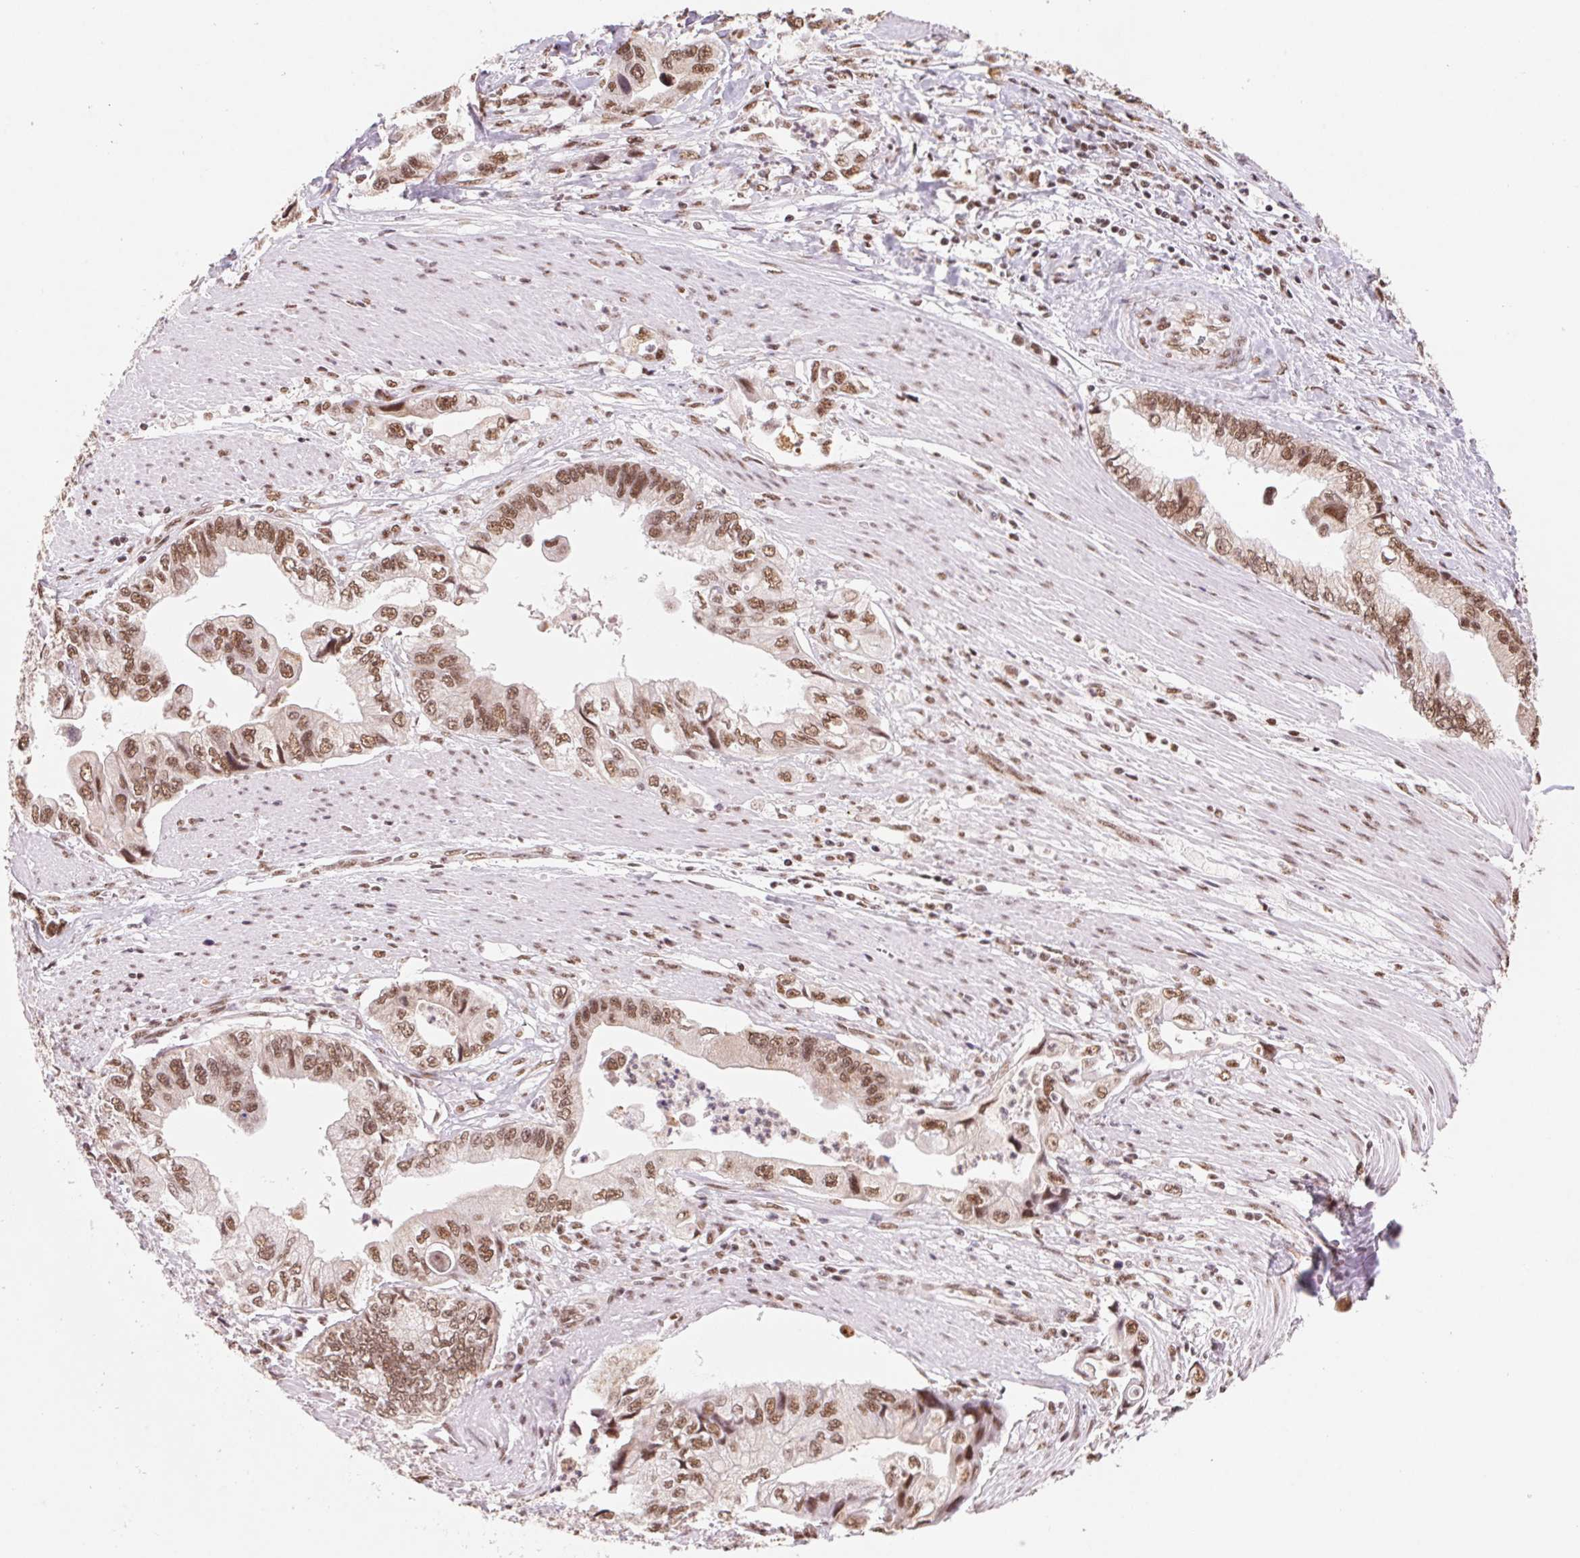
{"staining": {"intensity": "moderate", "quantity": ">75%", "location": "nuclear"}, "tissue": "stomach cancer", "cell_type": "Tumor cells", "image_type": "cancer", "snomed": [{"axis": "morphology", "description": "Adenocarcinoma, NOS"}, {"axis": "topography", "description": "Pancreas"}, {"axis": "topography", "description": "Stomach, upper"}], "caption": "Immunohistochemical staining of human stomach adenocarcinoma demonstrates medium levels of moderate nuclear protein staining in approximately >75% of tumor cells.", "gene": "SNRPG", "patient": {"sex": "male", "age": 77}}